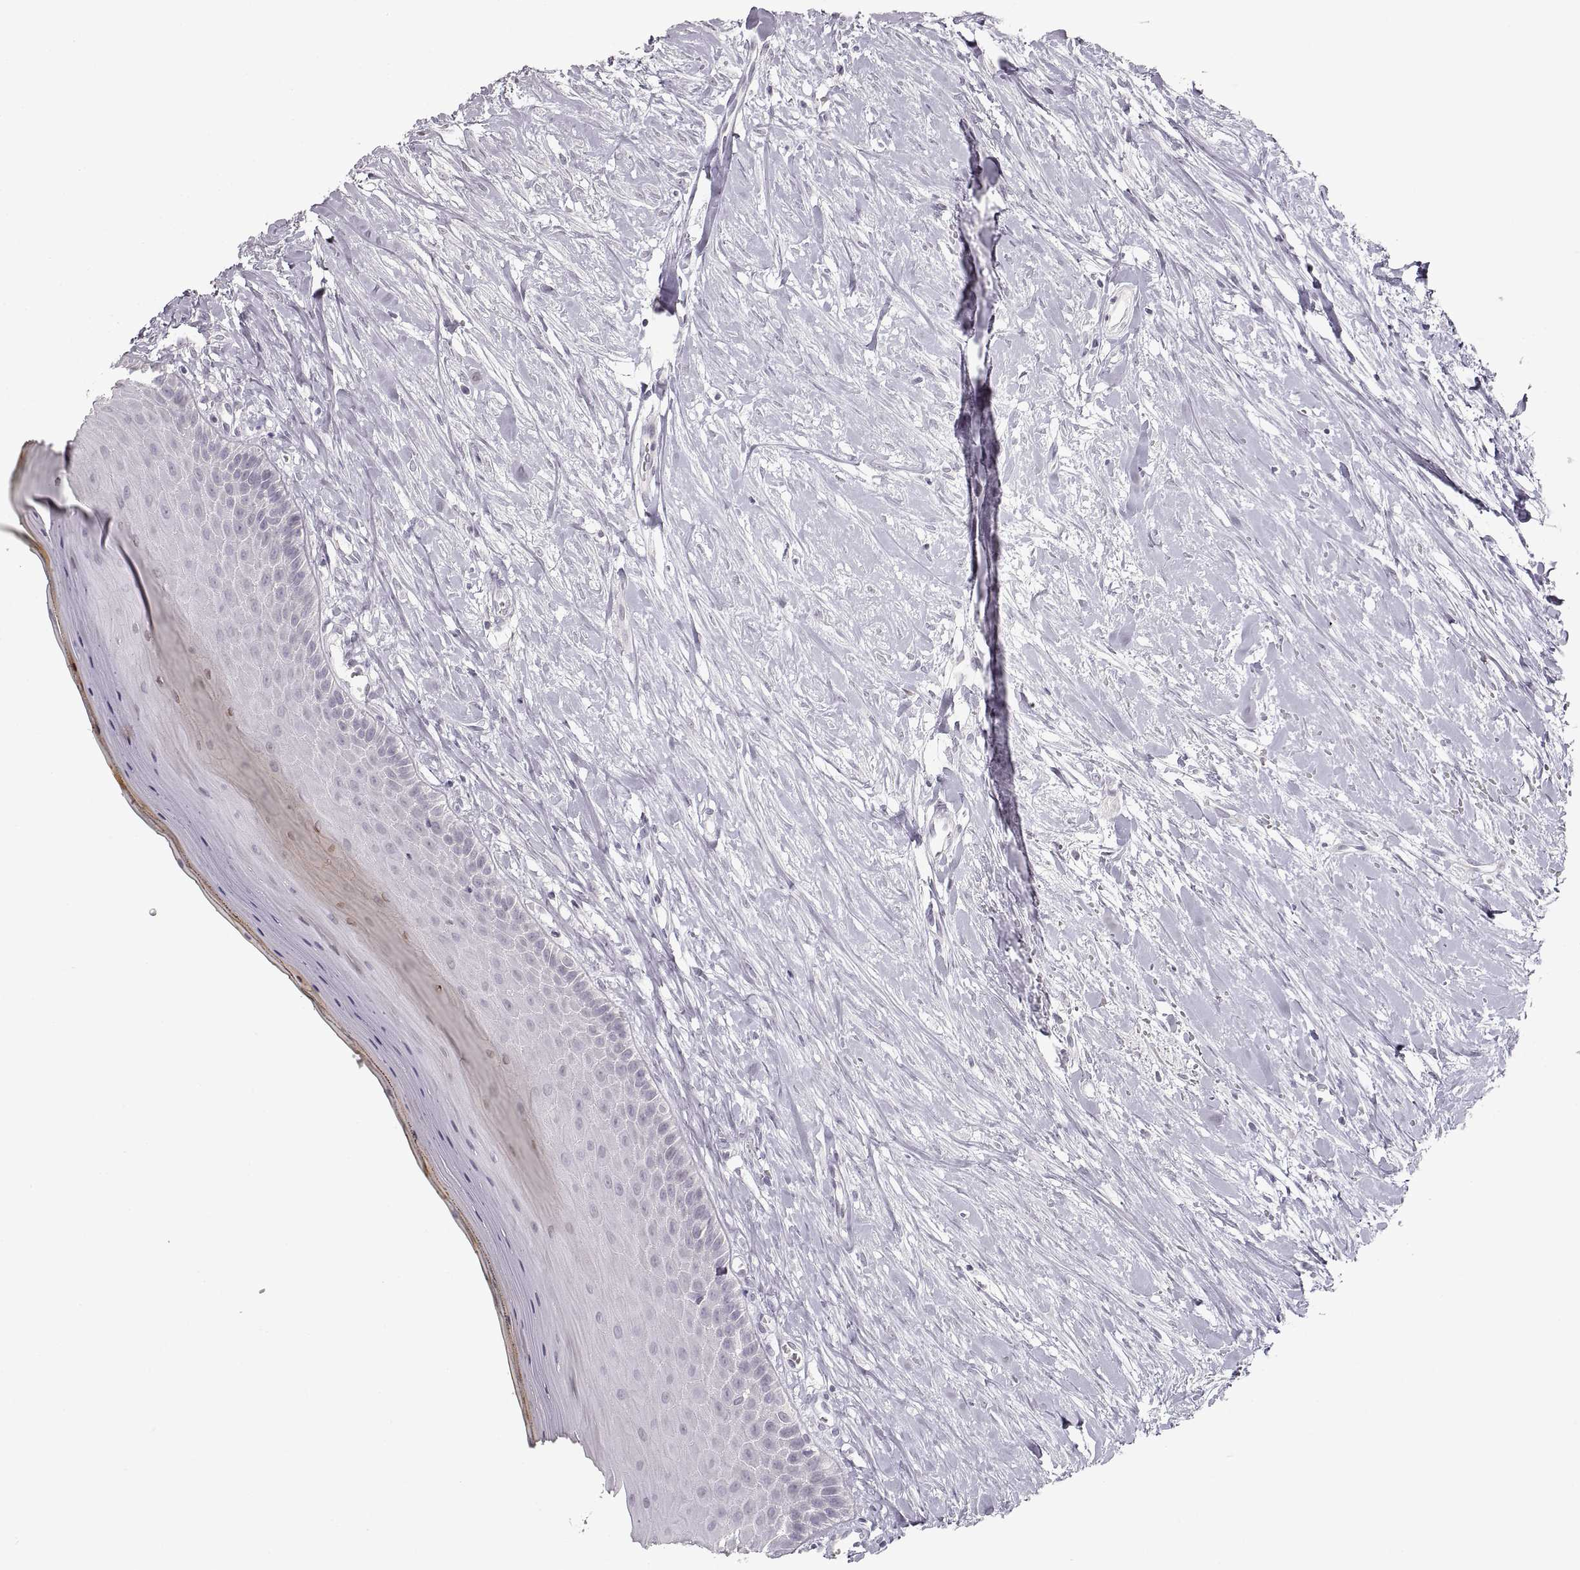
{"staining": {"intensity": "negative", "quantity": "none", "location": "none"}, "tissue": "oral mucosa", "cell_type": "Squamous epithelial cells", "image_type": "normal", "snomed": [{"axis": "morphology", "description": "Normal tissue, NOS"}, {"axis": "topography", "description": "Oral tissue"}], "caption": "Immunohistochemistry (IHC) micrograph of benign oral mucosa stained for a protein (brown), which demonstrates no expression in squamous epithelial cells. (IHC, brightfield microscopy, high magnification).", "gene": "PCSK2", "patient": {"sex": "female", "age": 43}}